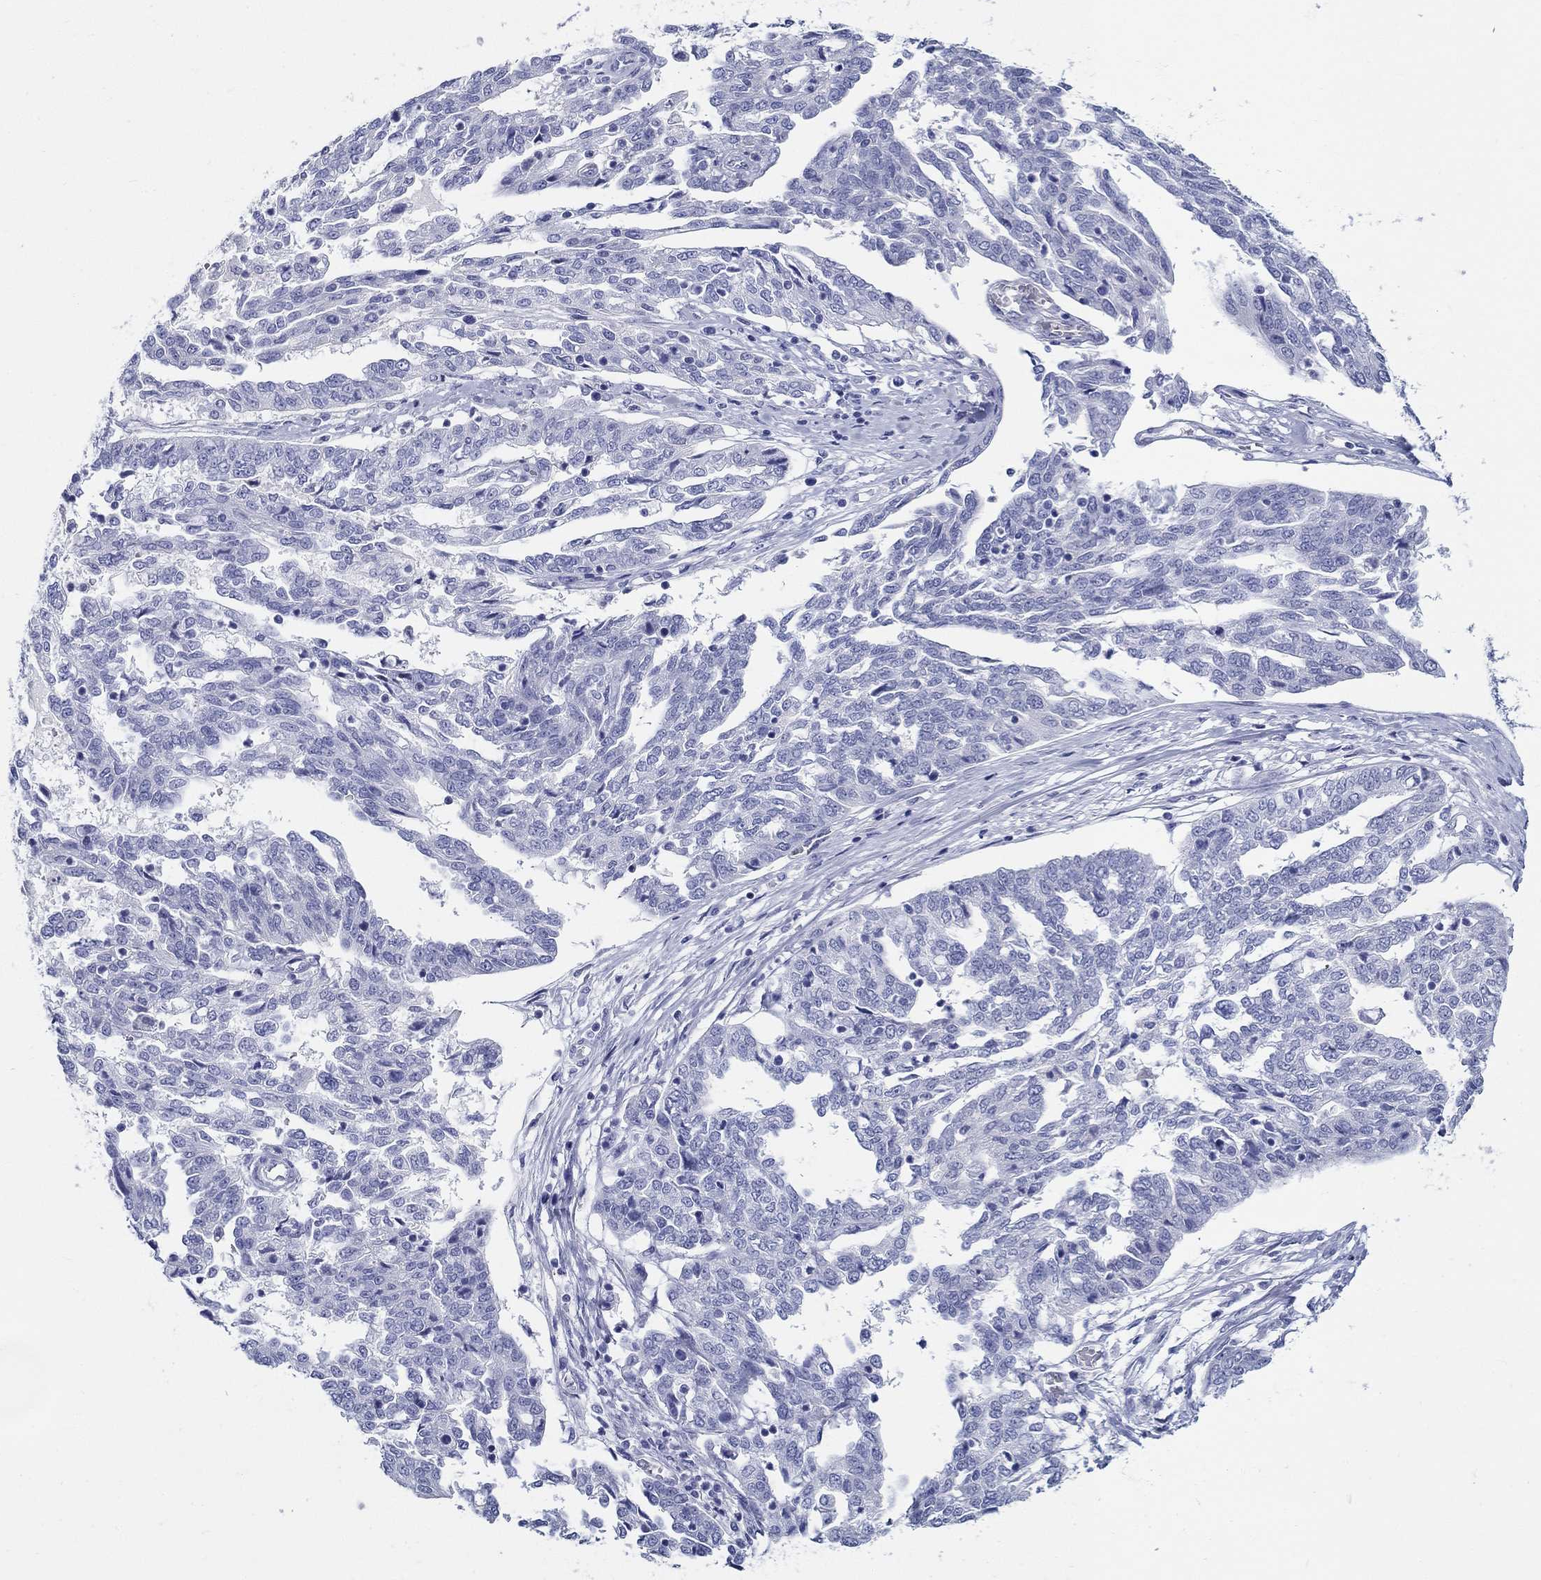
{"staining": {"intensity": "negative", "quantity": "none", "location": "none"}, "tissue": "ovarian cancer", "cell_type": "Tumor cells", "image_type": "cancer", "snomed": [{"axis": "morphology", "description": "Cystadenocarcinoma, serous, NOS"}, {"axis": "topography", "description": "Ovary"}], "caption": "High power microscopy micrograph of an immunohistochemistry (IHC) image of ovarian cancer, revealing no significant expression in tumor cells.", "gene": "CRYGS", "patient": {"sex": "female", "age": 67}}